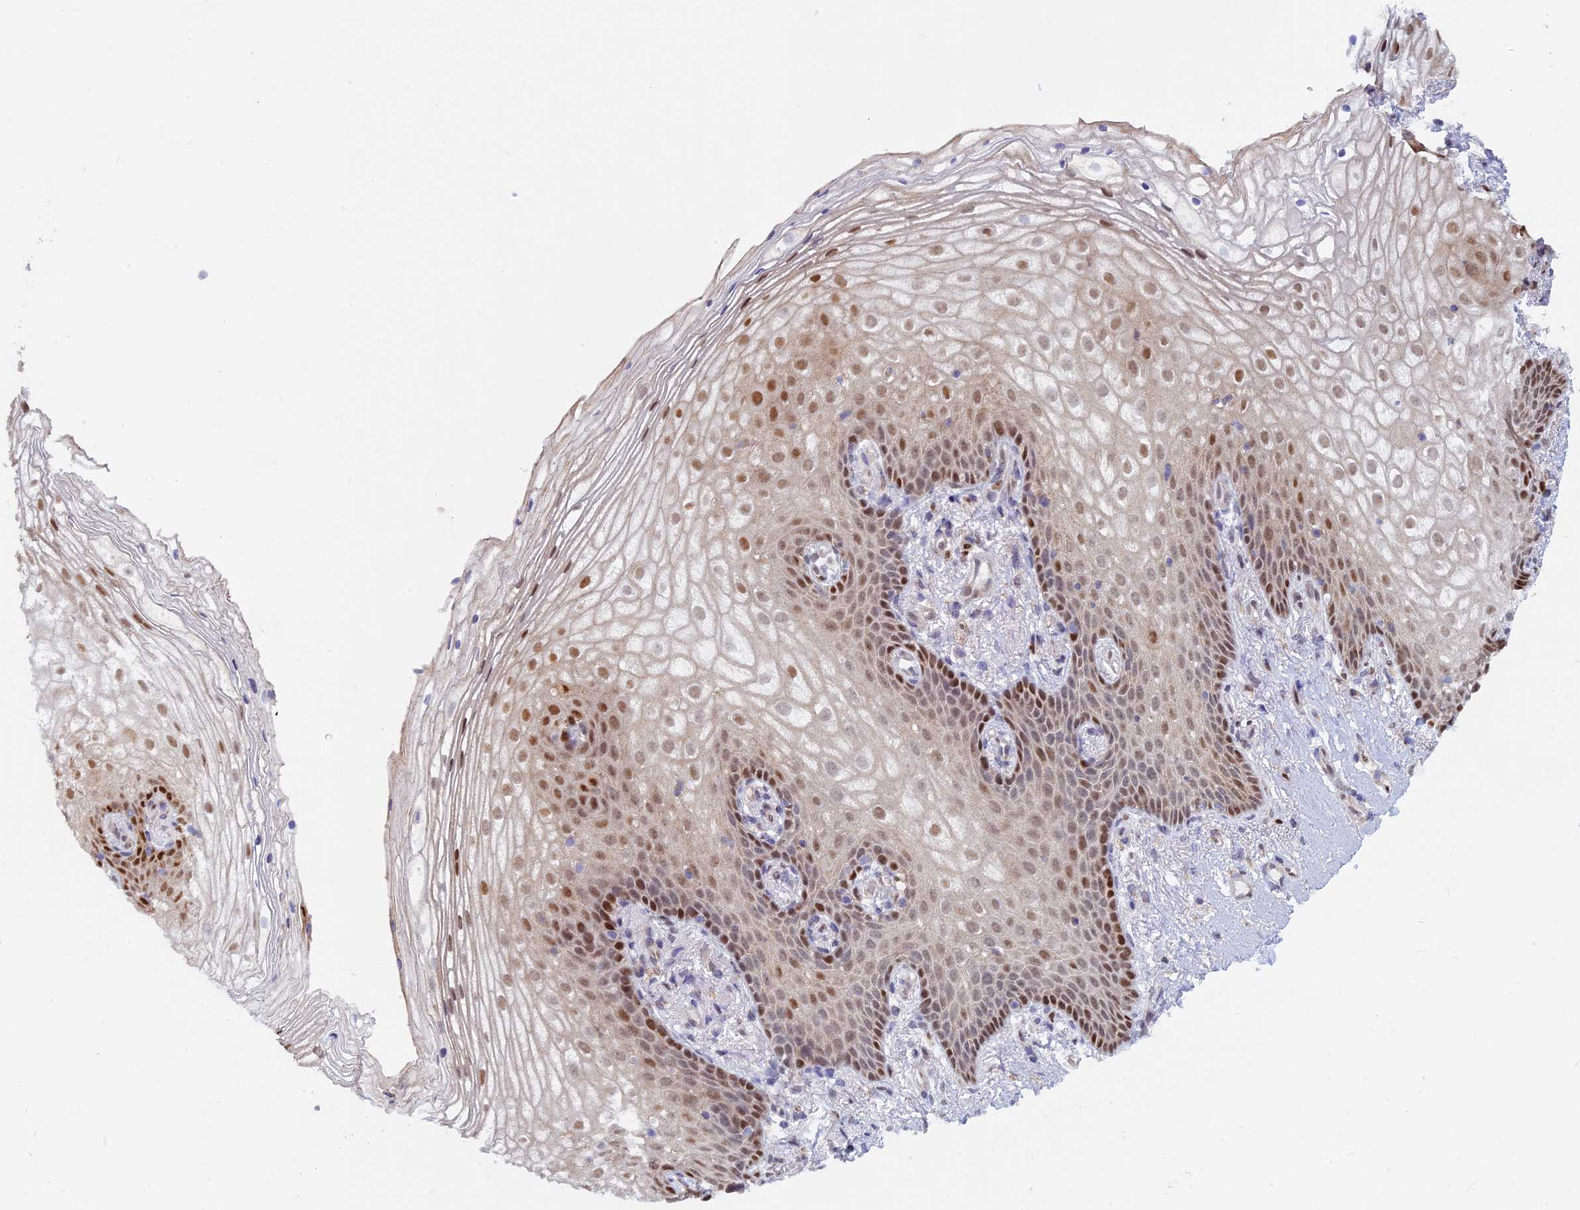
{"staining": {"intensity": "moderate", "quantity": "<25%", "location": "nuclear"}, "tissue": "vagina", "cell_type": "Squamous epithelial cells", "image_type": "normal", "snomed": [{"axis": "morphology", "description": "Normal tissue, NOS"}, {"axis": "topography", "description": "Vagina"}], "caption": "IHC image of unremarkable human vagina stained for a protein (brown), which shows low levels of moderate nuclear staining in about <25% of squamous epithelial cells.", "gene": "ACSS1", "patient": {"sex": "female", "age": 60}}